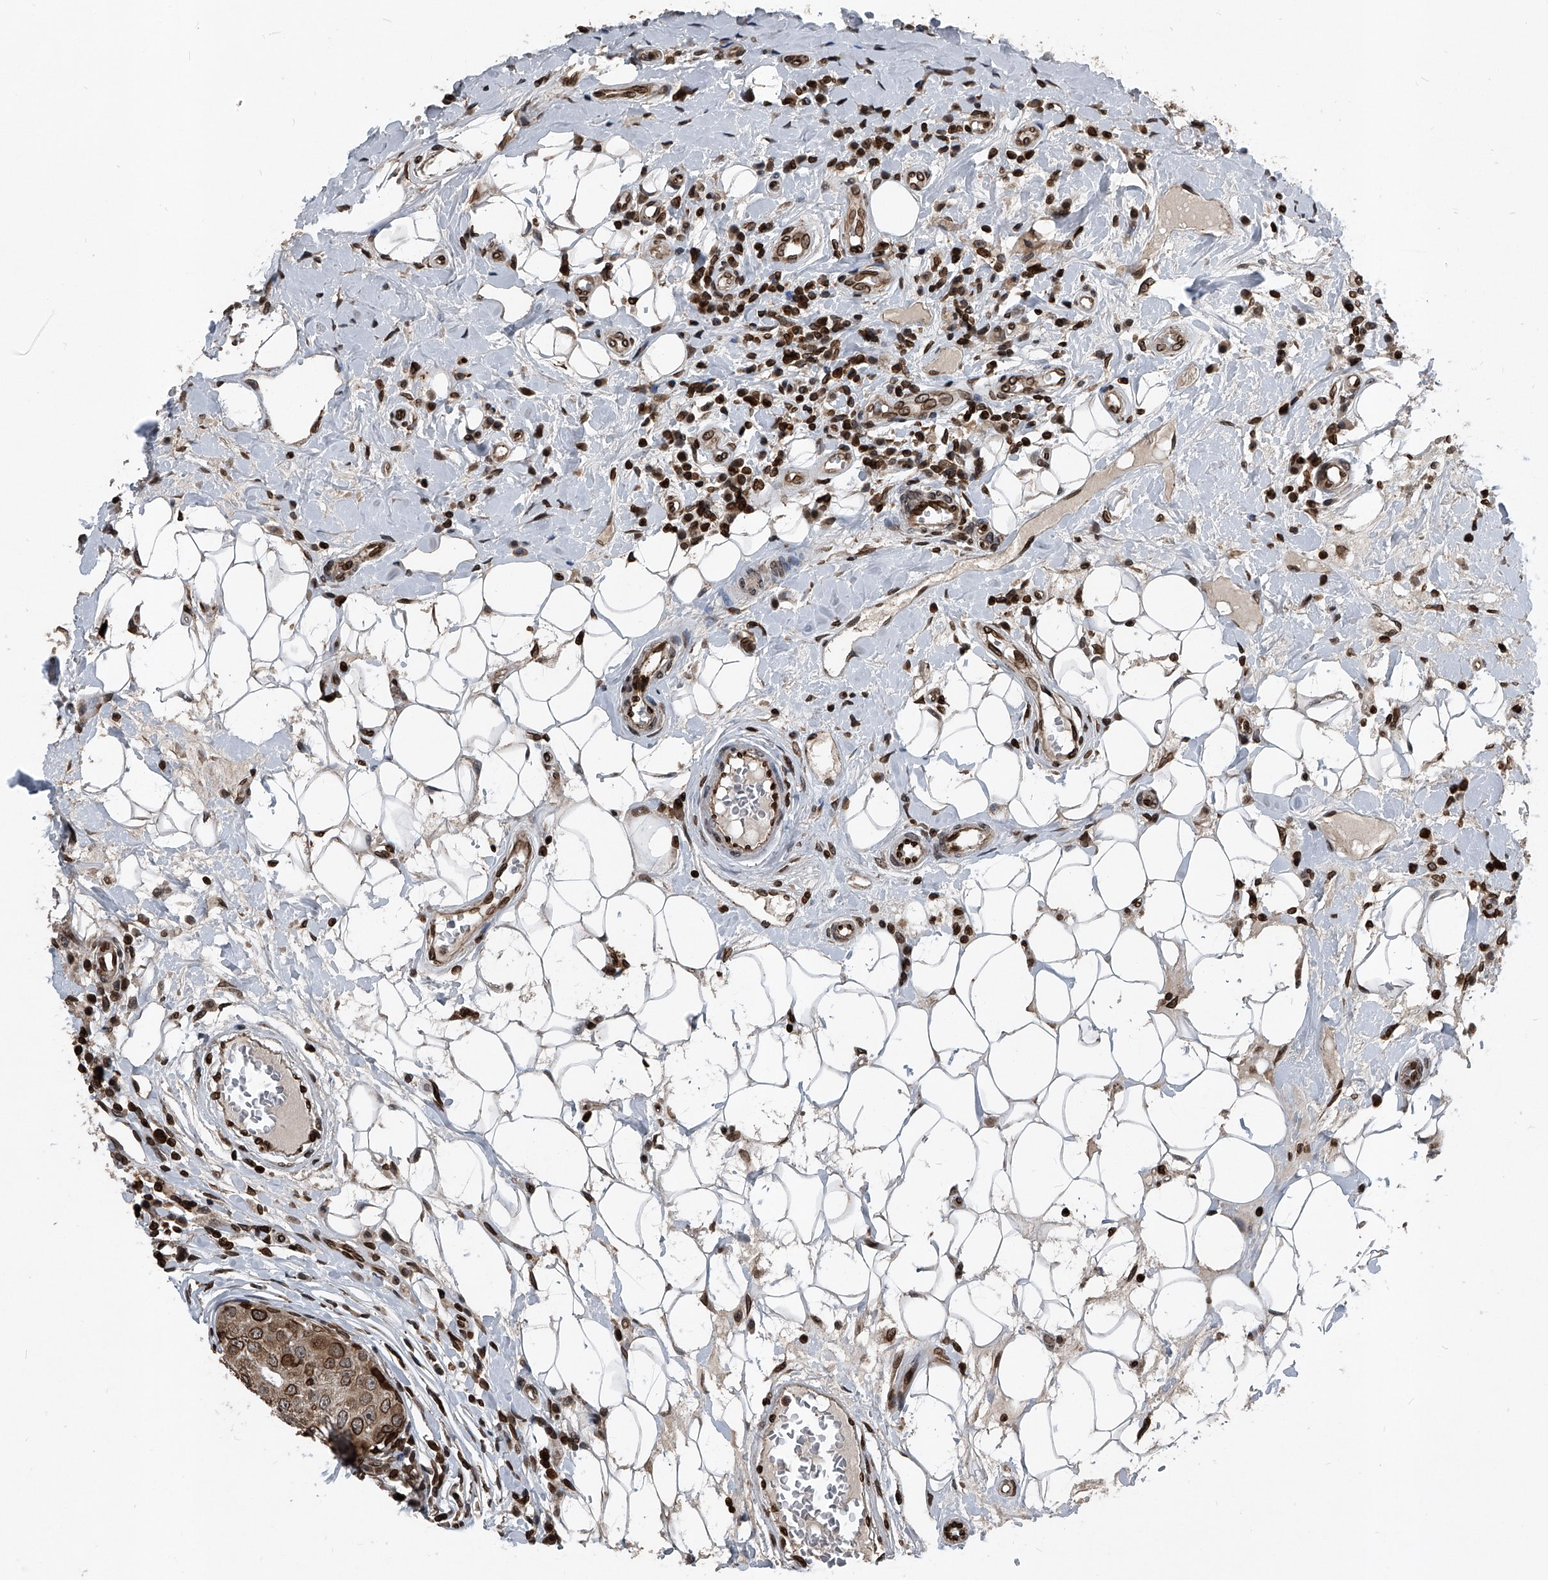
{"staining": {"intensity": "moderate", "quantity": ">75%", "location": "cytoplasmic/membranous,nuclear"}, "tissue": "breast cancer", "cell_type": "Tumor cells", "image_type": "cancer", "snomed": [{"axis": "morphology", "description": "Duct carcinoma"}, {"axis": "topography", "description": "Breast"}], "caption": "This histopathology image exhibits immunohistochemistry (IHC) staining of human breast invasive ductal carcinoma, with medium moderate cytoplasmic/membranous and nuclear staining in approximately >75% of tumor cells.", "gene": "PHF20", "patient": {"sex": "female", "age": 27}}